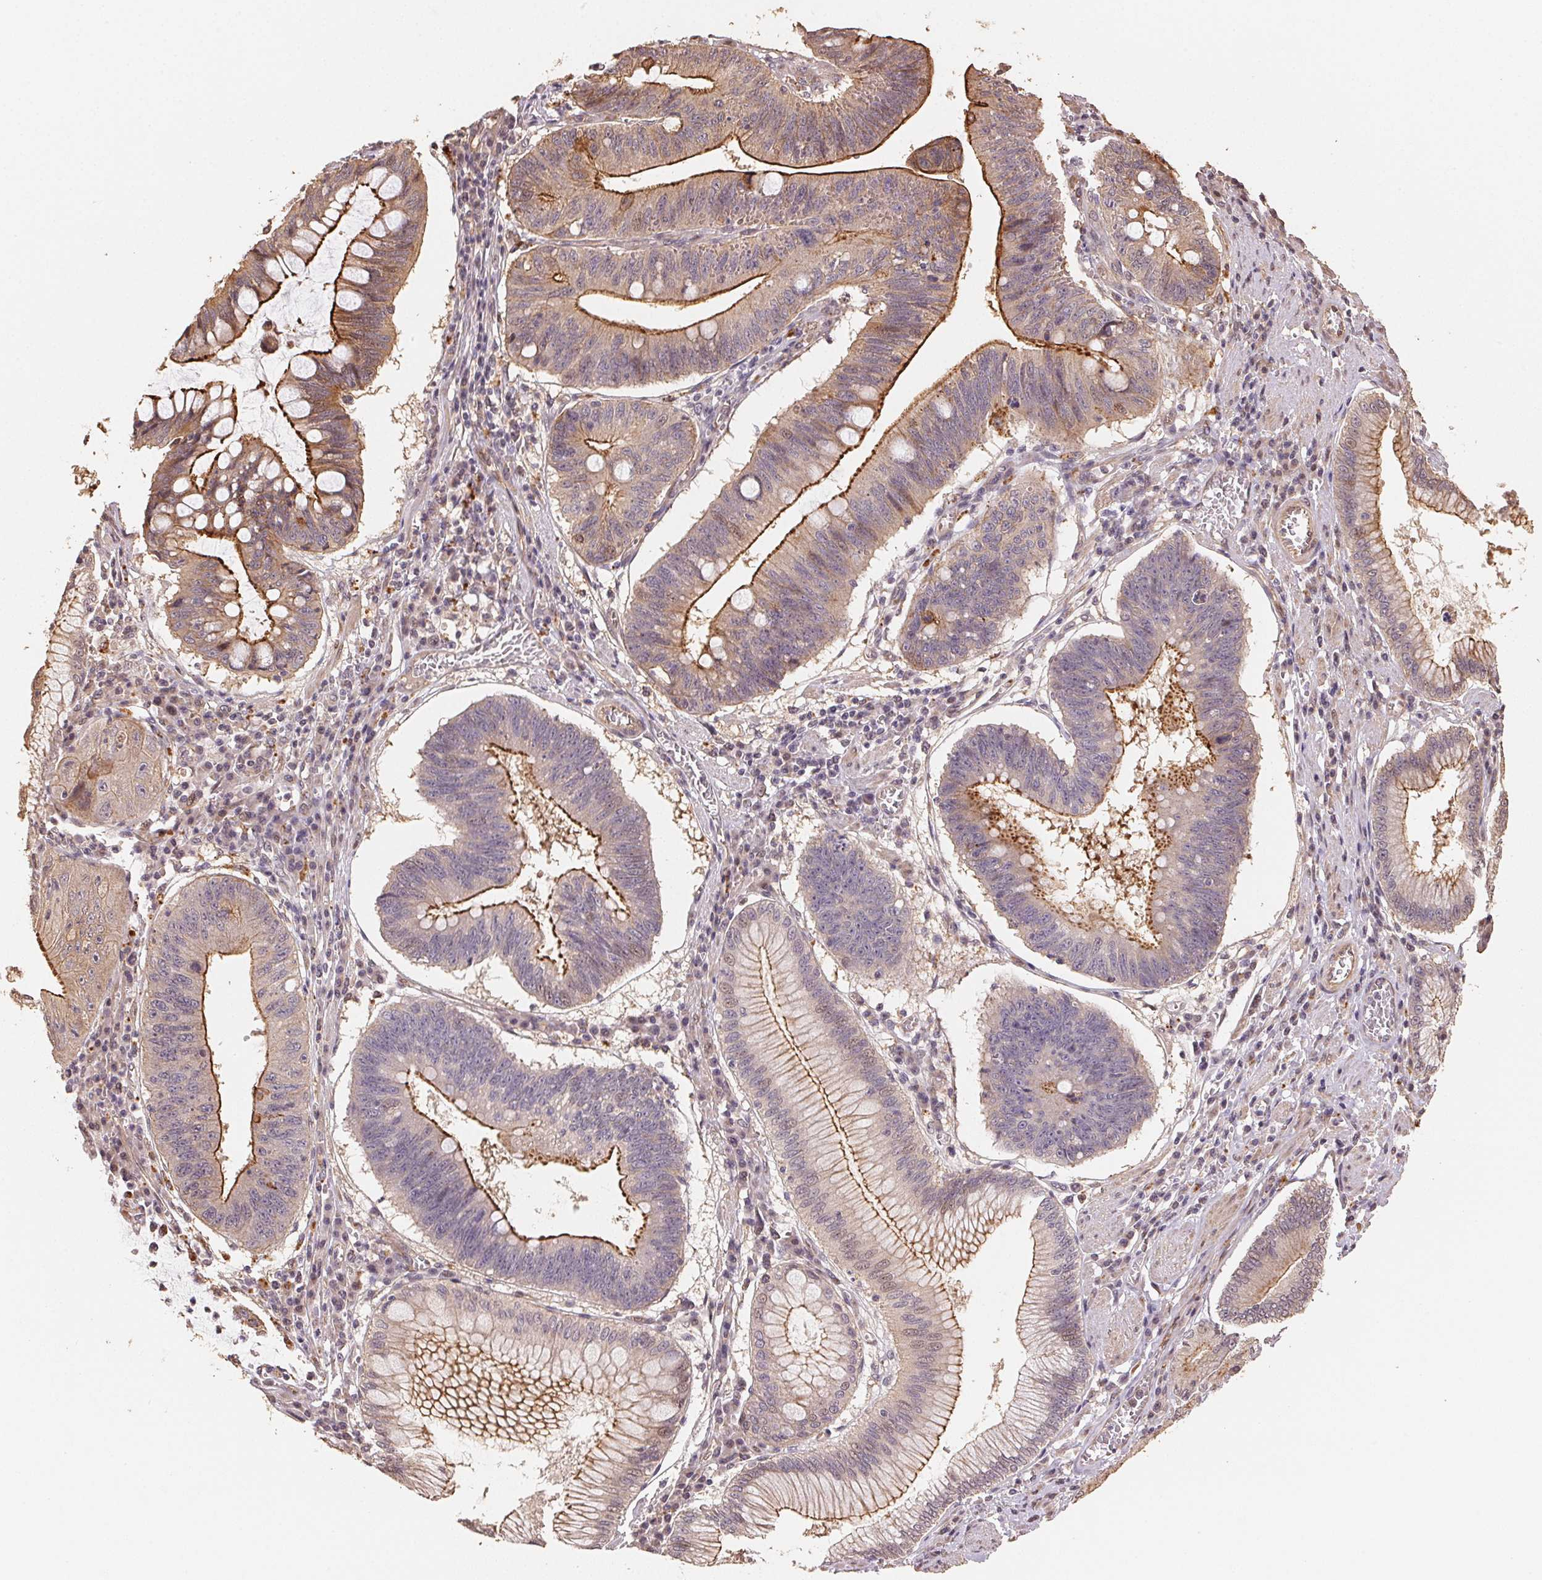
{"staining": {"intensity": "strong", "quantity": "25%-75%", "location": "cytoplasmic/membranous"}, "tissue": "stomach cancer", "cell_type": "Tumor cells", "image_type": "cancer", "snomed": [{"axis": "morphology", "description": "Adenocarcinoma, NOS"}, {"axis": "topography", "description": "Stomach"}], "caption": "This histopathology image reveals stomach cancer stained with IHC to label a protein in brown. The cytoplasmic/membranous of tumor cells show strong positivity for the protein. Nuclei are counter-stained blue.", "gene": "TMEM222", "patient": {"sex": "male", "age": 59}}